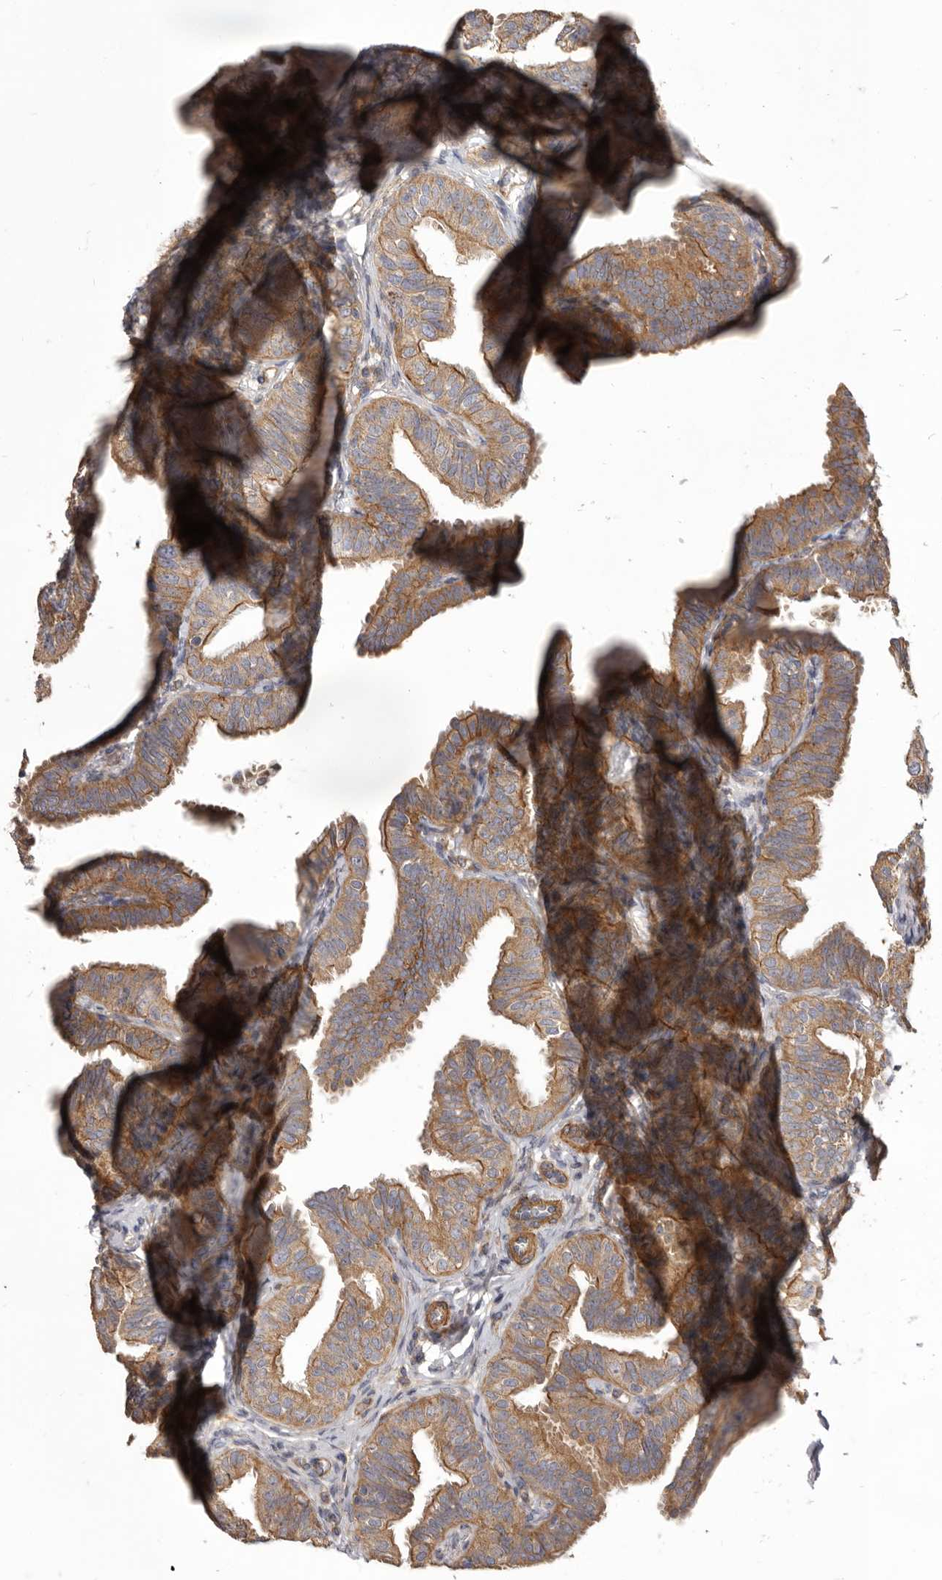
{"staining": {"intensity": "moderate", "quantity": ">75%", "location": "cytoplasmic/membranous"}, "tissue": "fallopian tube", "cell_type": "Glandular cells", "image_type": "normal", "snomed": [{"axis": "morphology", "description": "Normal tissue, NOS"}, {"axis": "topography", "description": "Fallopian tube"}], "caption": "Human fallopian tube stained with a brown dye shows moderate cytoplasmic/membranous positive positivity in about >75% of glandular cells.", "gene": "VPS45", "patient": {"sex": "female", "age": 35}}